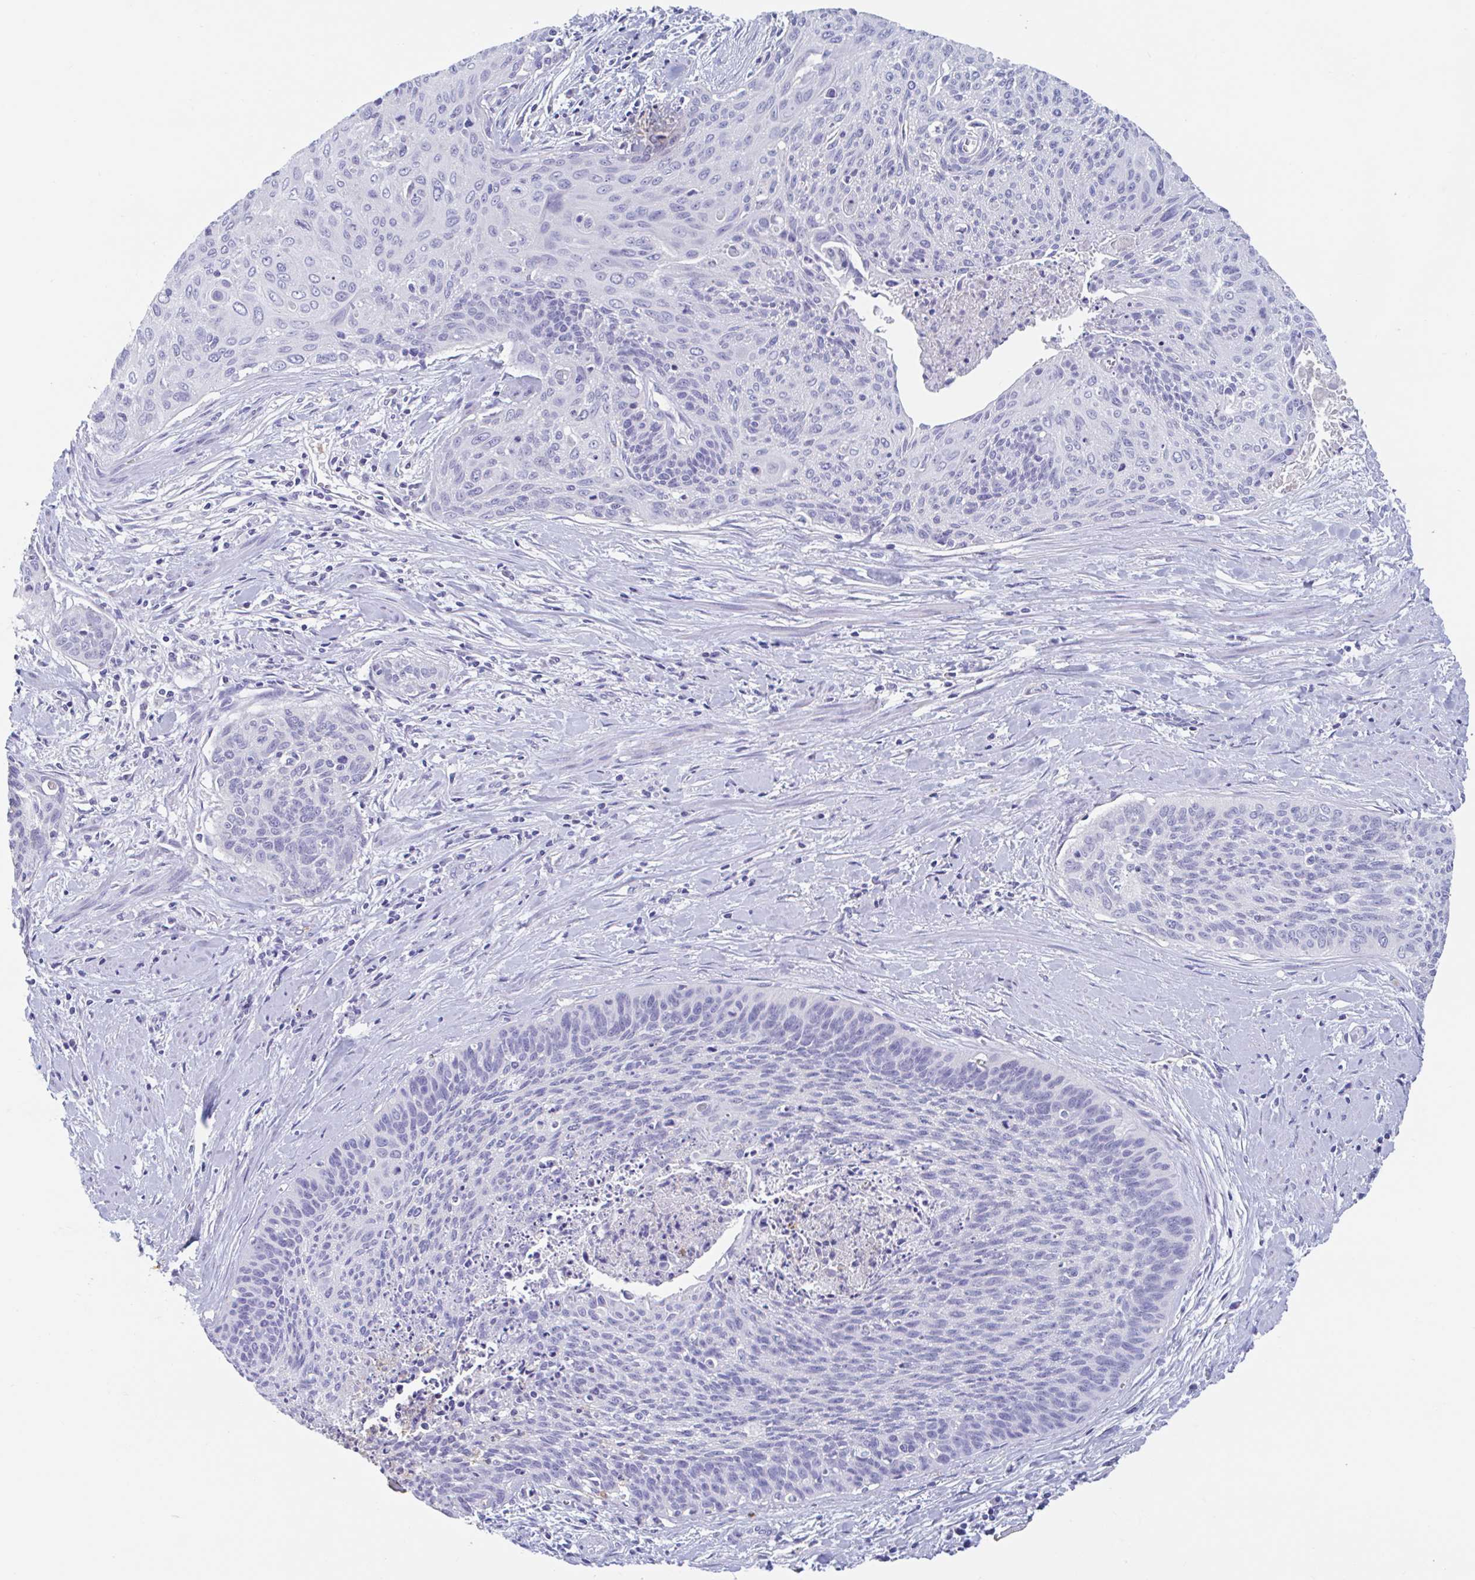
{"staining": {"intensity": "negative", "quantity": "none", "location": "none"}, "tissue": "cervical cancer", "cell_type": "Tumor cells", "image_type": "cancer", "snomed": [{"axis": "morphology", "description": "Squamous cell carcinoma, NOS"}, {"axis": "topography", "description": "Cervix"}], "caption": "The immunohistochemistry (IHC) photomicrograph has no significant expression in tumor cells of cervical squamous cell carcinoma tissue.", "gene": "ZNHIT2", "patient": {"sex": "female", "age": 55}}